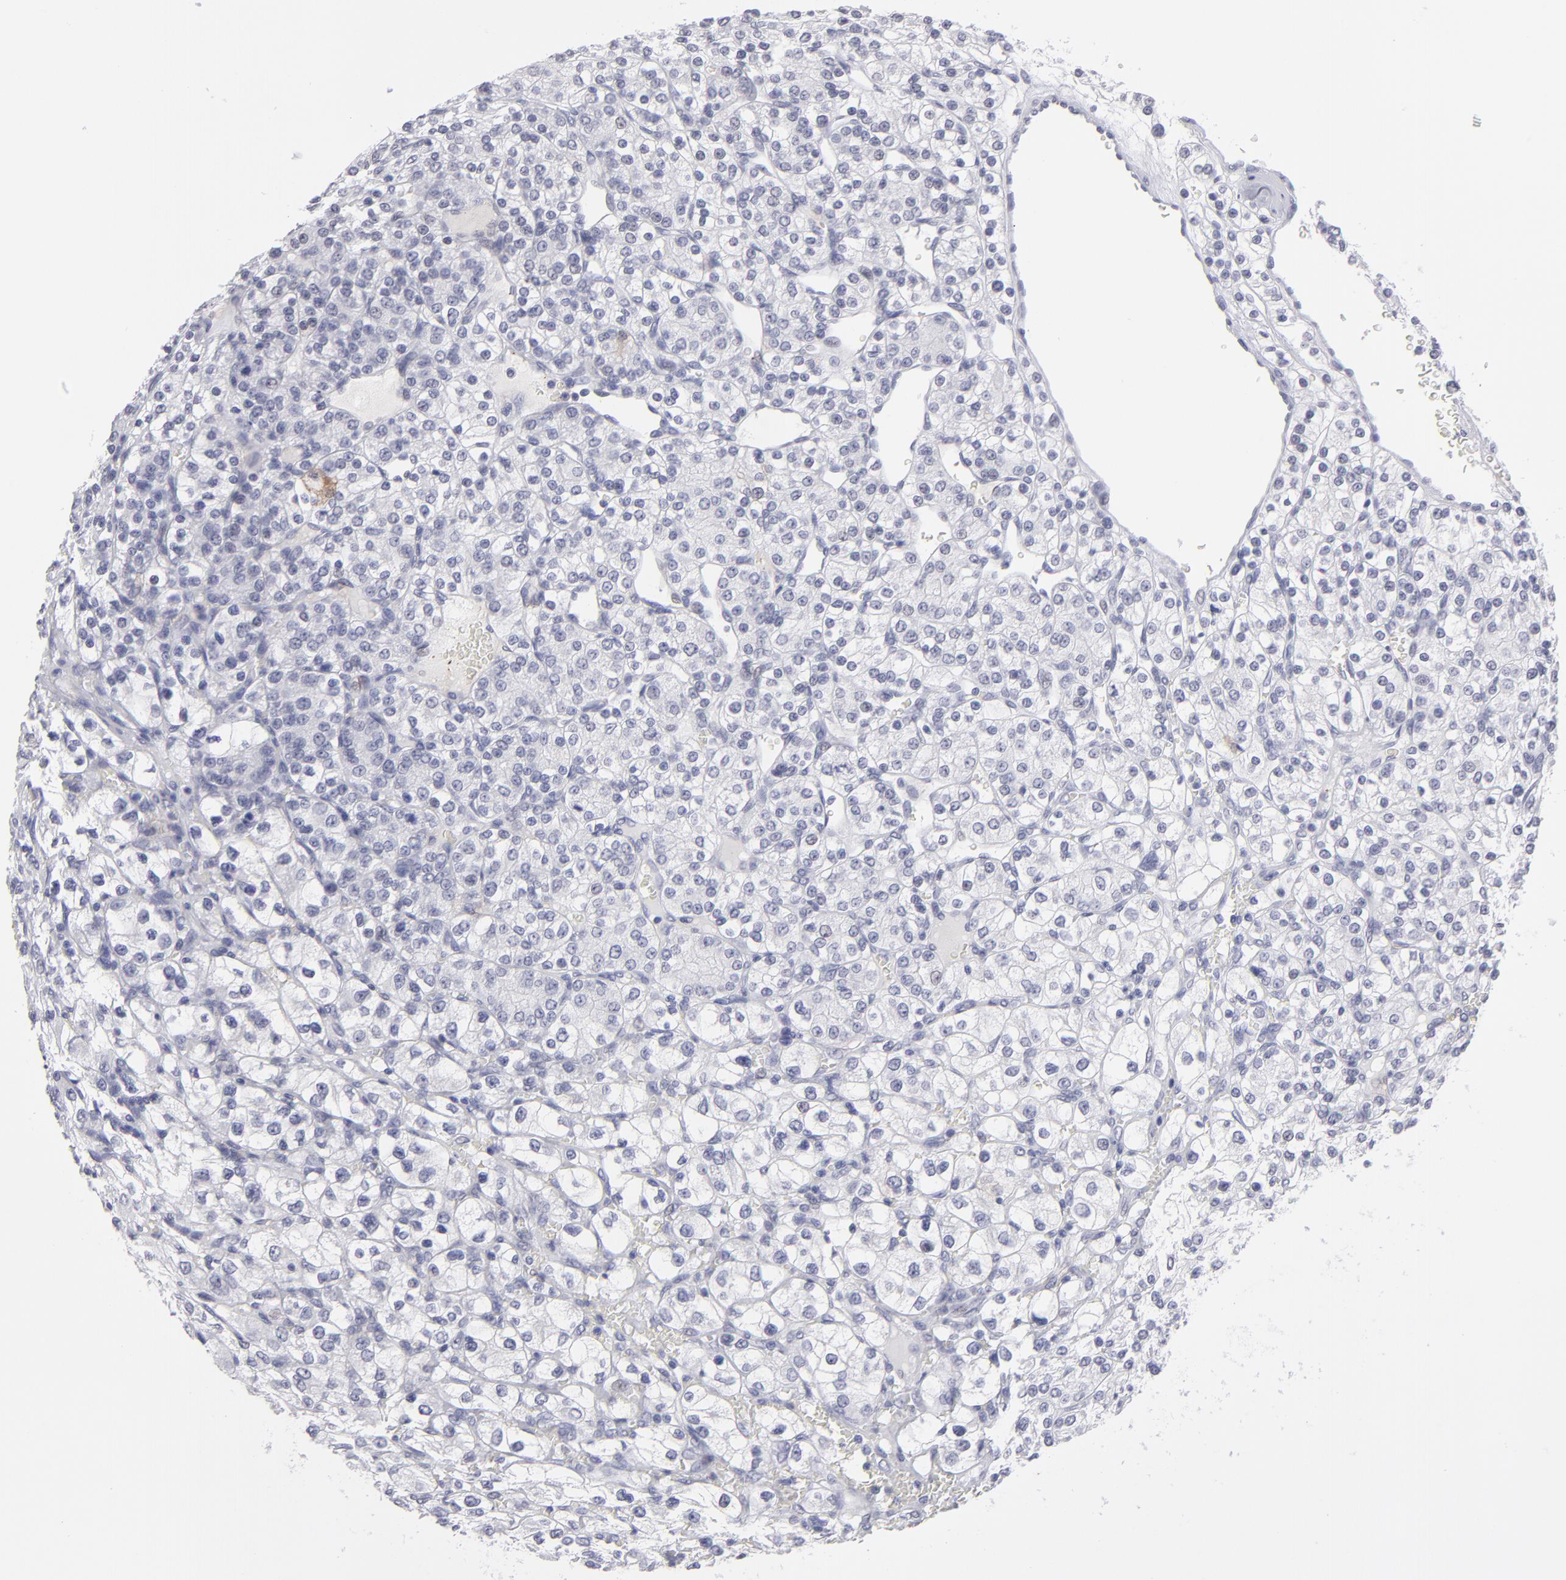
{"staining": {"intensity": "negative", "quantity": "none", "location": "none"}, "tissue": "renal cancer", "cell_type": "Tumor cells", "image_type": "cancer", "snomed": [{"axis": "morphology", "description": "Adenocarcinoma, NOS"}, {"axis": "topography", "description": "Kidney"}], "caption": "Adenocarcinoma (renal) was stained to show a protein in brown. There is no significant staining in tumor cells.", "gene": "ALDOB", "patient": {"sex": "female", "age": 62}}